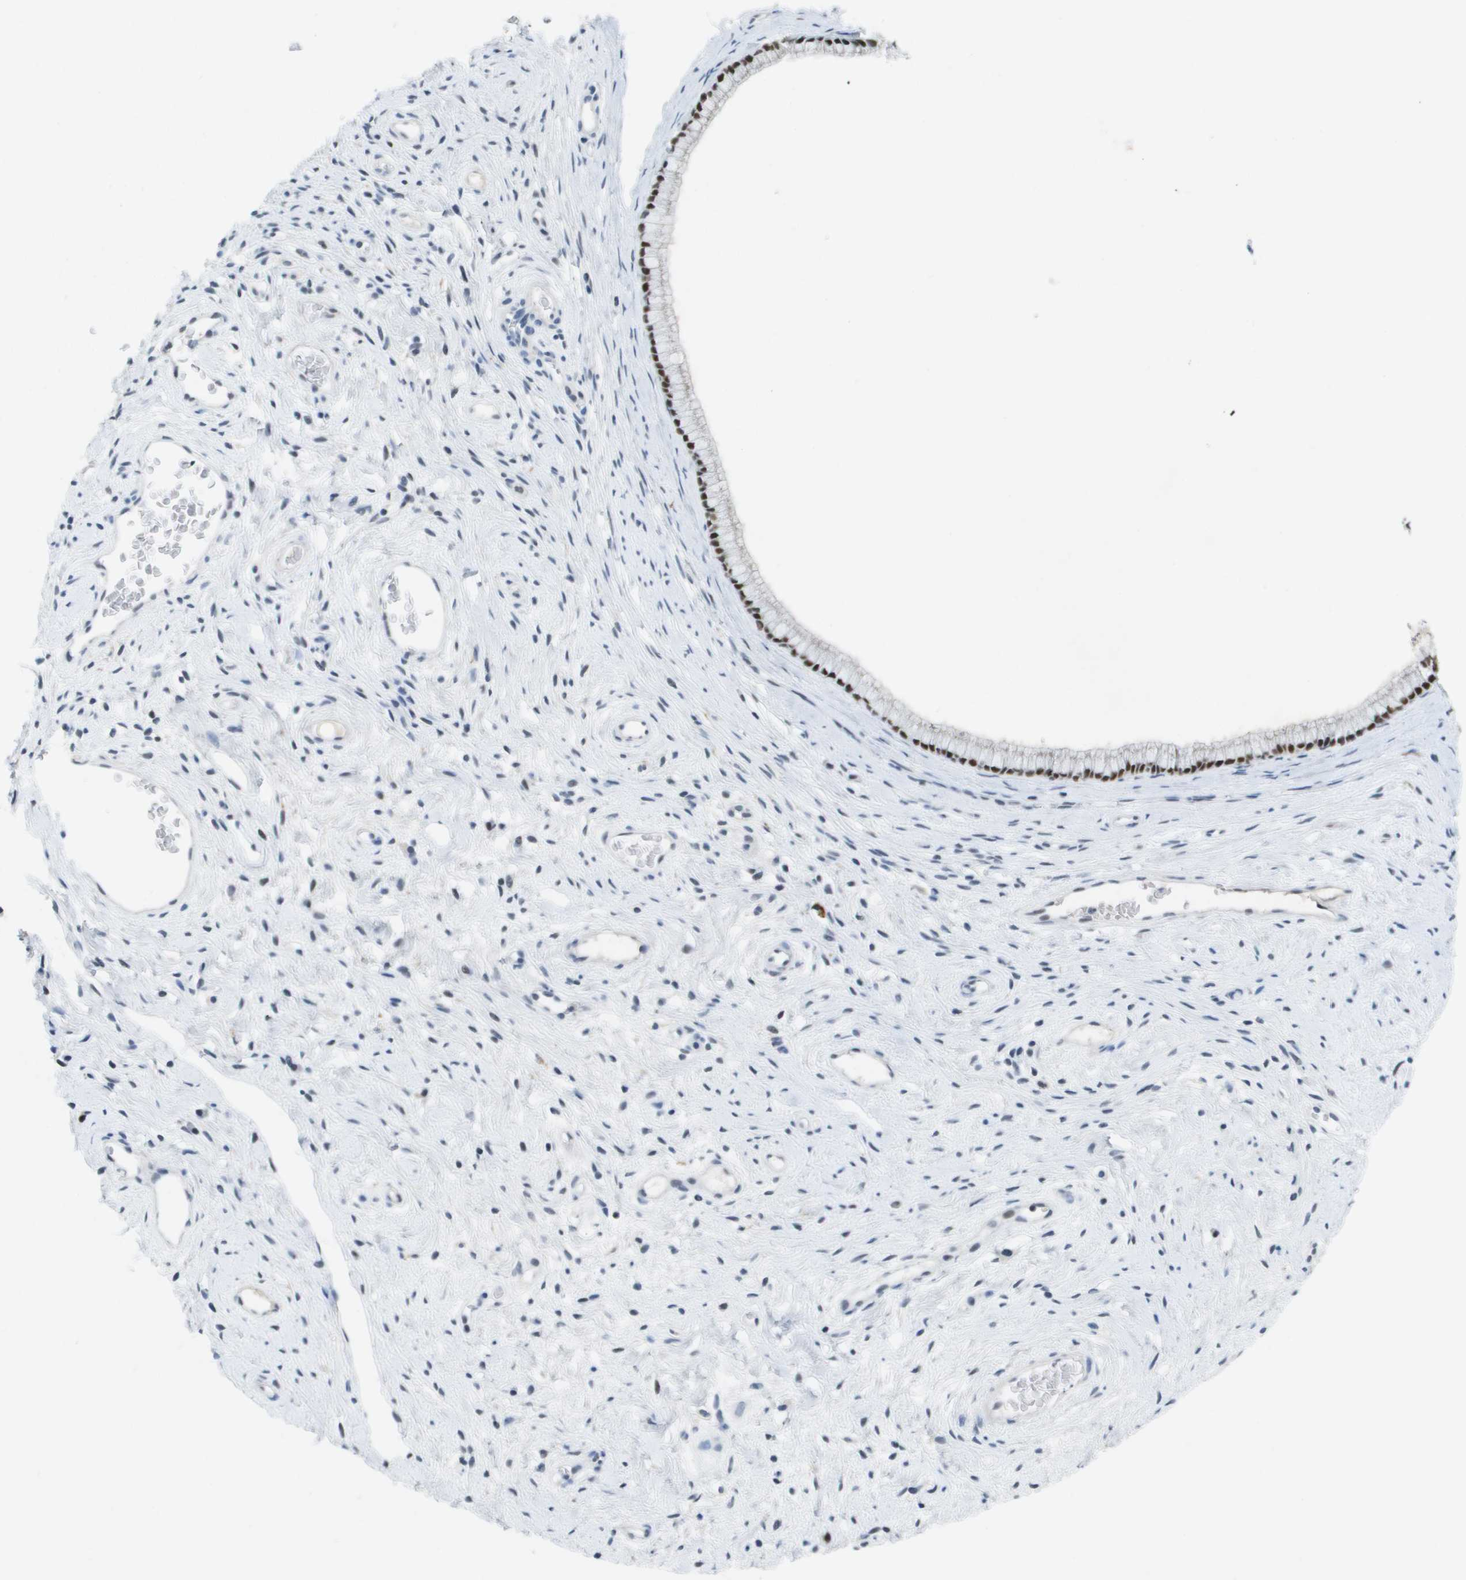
{"staining": {"intensity": "strong", "quantity": ">75%", "location": "nuclear"}, "tissue": "cervix", "cell_type": "Glandular cells", "image_type": "normal", "snomed": [{"axis": "morphology", "description": "Normal tissue, NOS"}, {"axis": "topography", "description": "Cervix"}], "caption": "Immunohistochemistry (DAB) staining of normal cervix reveals strong nuclear protein staining in approximately >75% of glandular cells. (DAB = brown stain, brightfield microscopy at high magnification).", "gene": "TP53RK", "patient": {"sex": "female", "age": 77}}